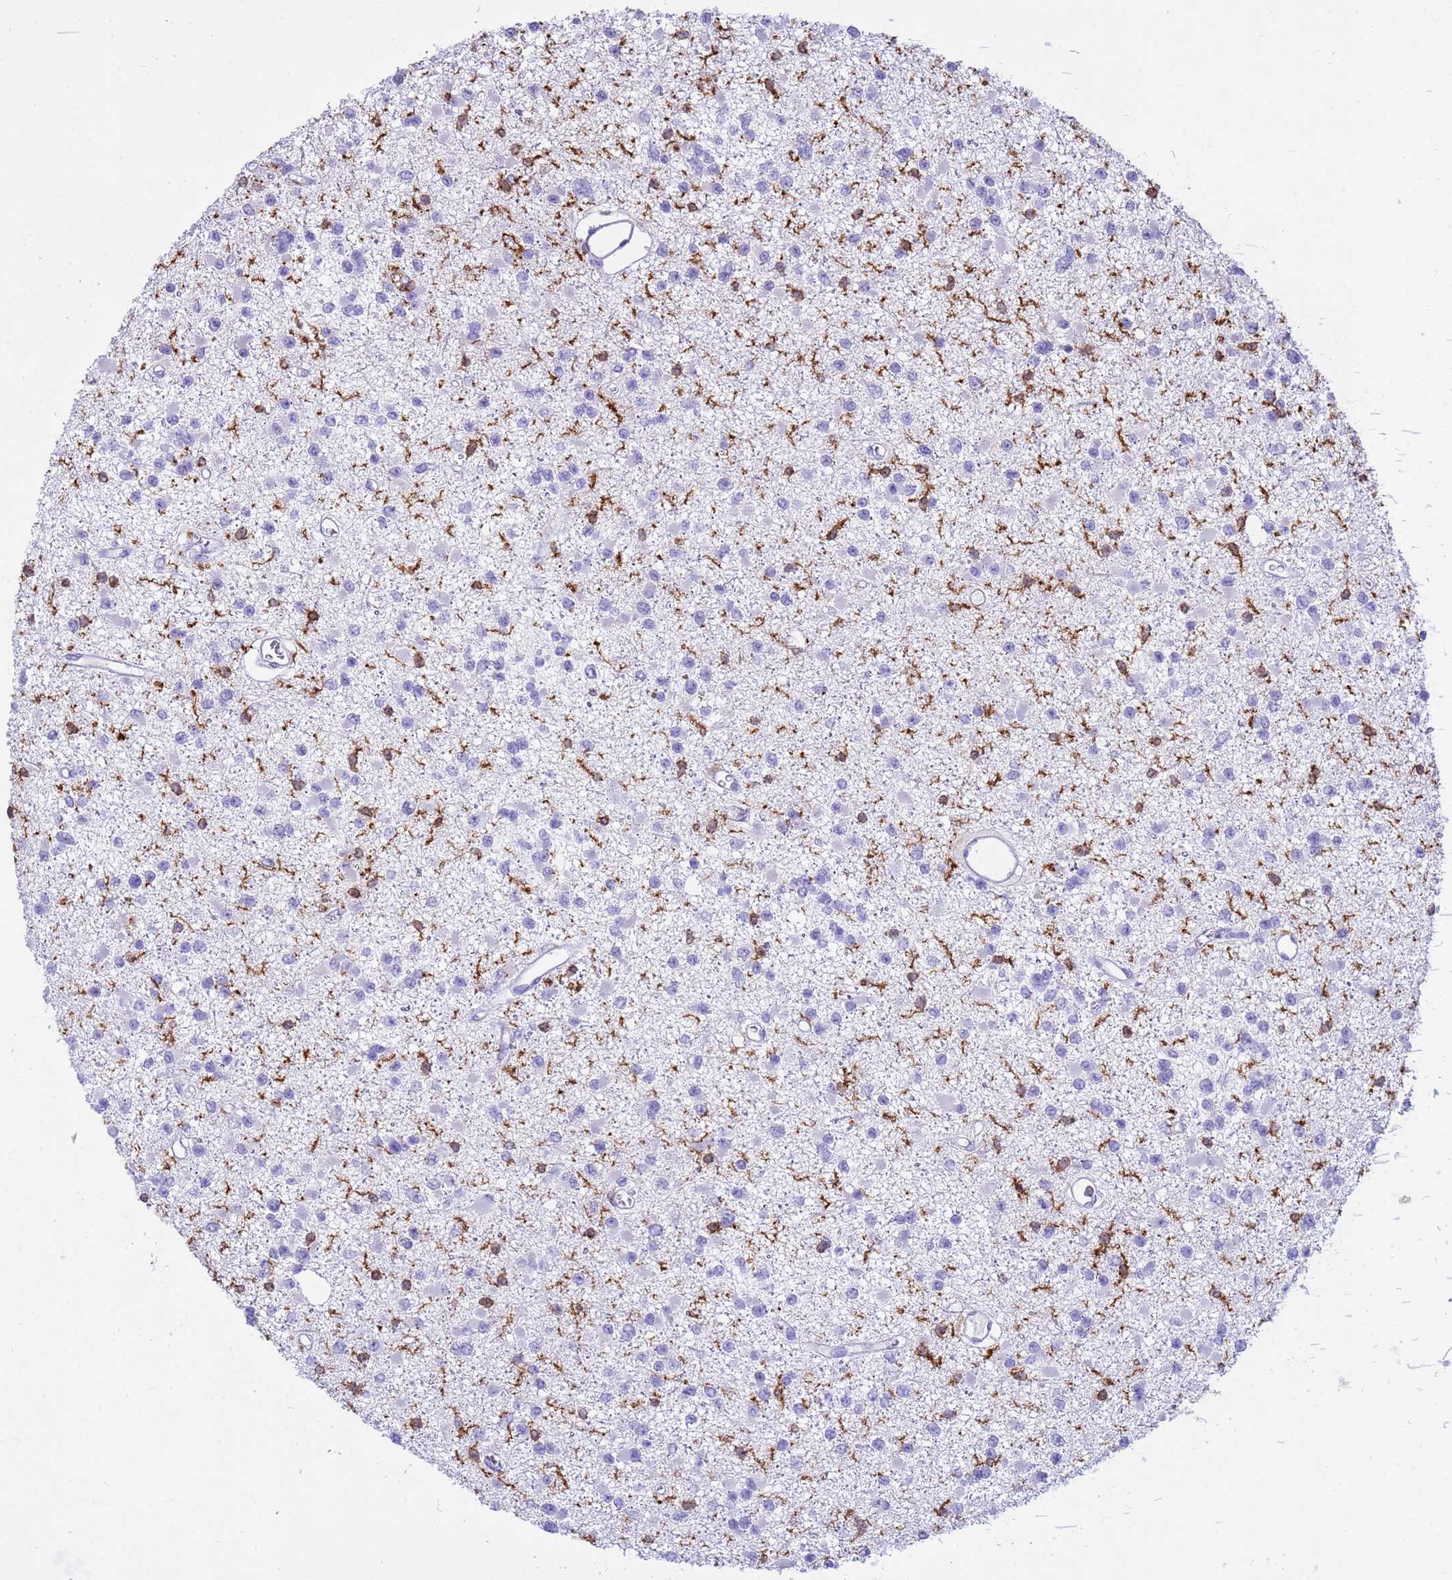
{"staining": {"intensity": "negative", "quantity": "none", "location": "none"}, "tissue": "glioma", "cell_type": "Tumor cells", "image_type": "cancer", "snomed": [{"axis": "morphology", "description": "Glioma, malignant, Low grade"}, {"axis": "topography", "description": "Brain"}], "caption": "IHC photomicrograph of neoplastic tissue: glioma stained with DAB shows no significant protein staining in tumor cells.", "gene": "IRF5", "patient": {"sex": "female", "age": 22}}